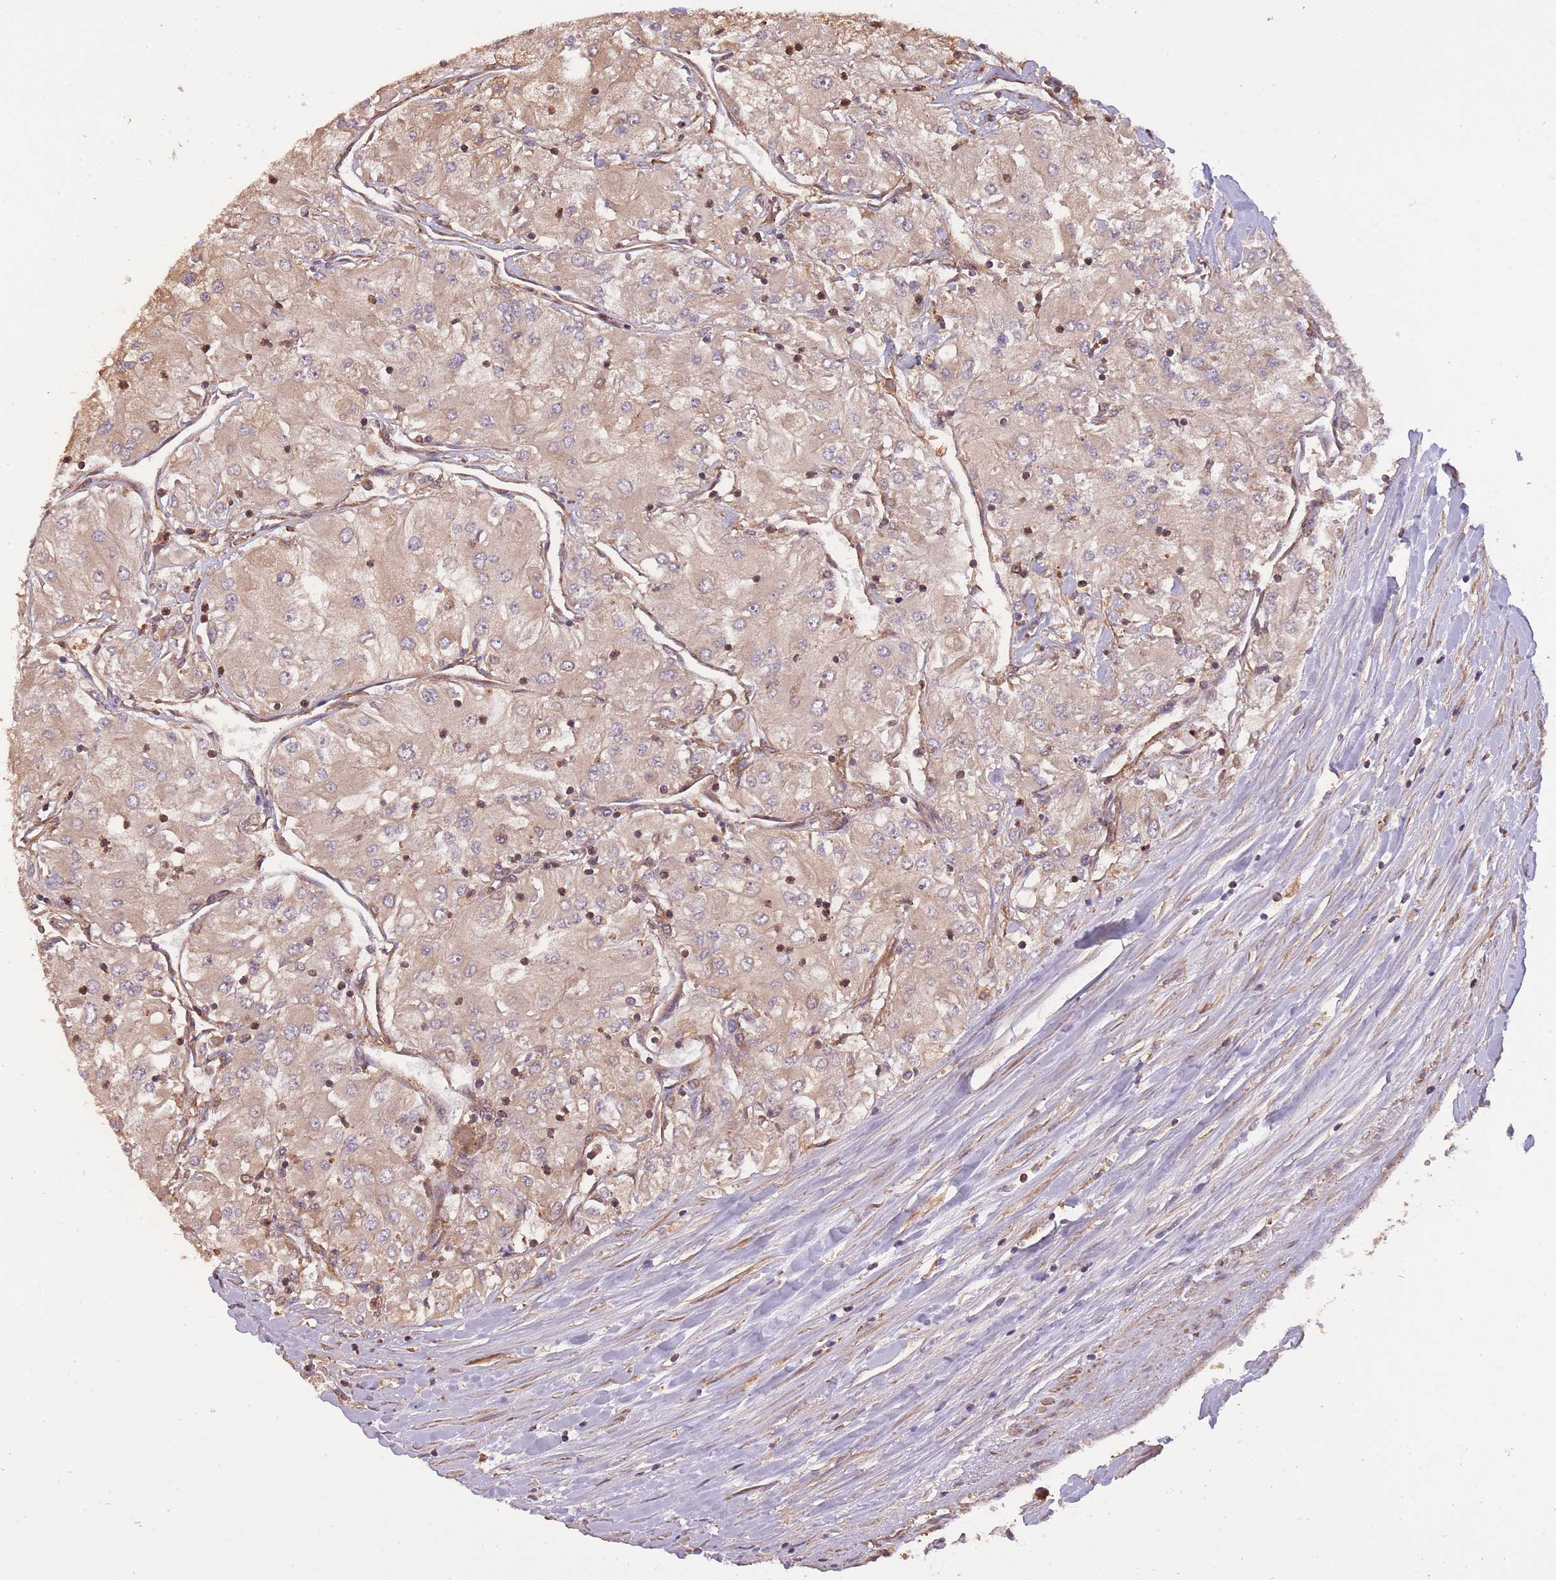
{"staining": {"intensity": "weak", "quantity": "25%-75%", "location": "cytoplasmic/membranous"}, "tissue": "renal cancer", "cell_type": "Tumor cells", "image_type": "cancer", "snomed": [{"axis": "morphology", "description": "Adenocarcinoma, NOS"}, {"axis": "topography", "description": "Kidney"}], "caption": "DAB (3,3'-diaminobenzidine) immunohistochemical staining of human adenocarcinoma (renal) exhibits weak cytoplasmic/membranous protein positivity in approximately 25%-75% of tumor cells. (DAB (3,3'-diaminobenzidine) IHC with brightfield microscopy, high magnification).", "gene": "ARMH3", "patient": {"sex": "male", "age": 80}}